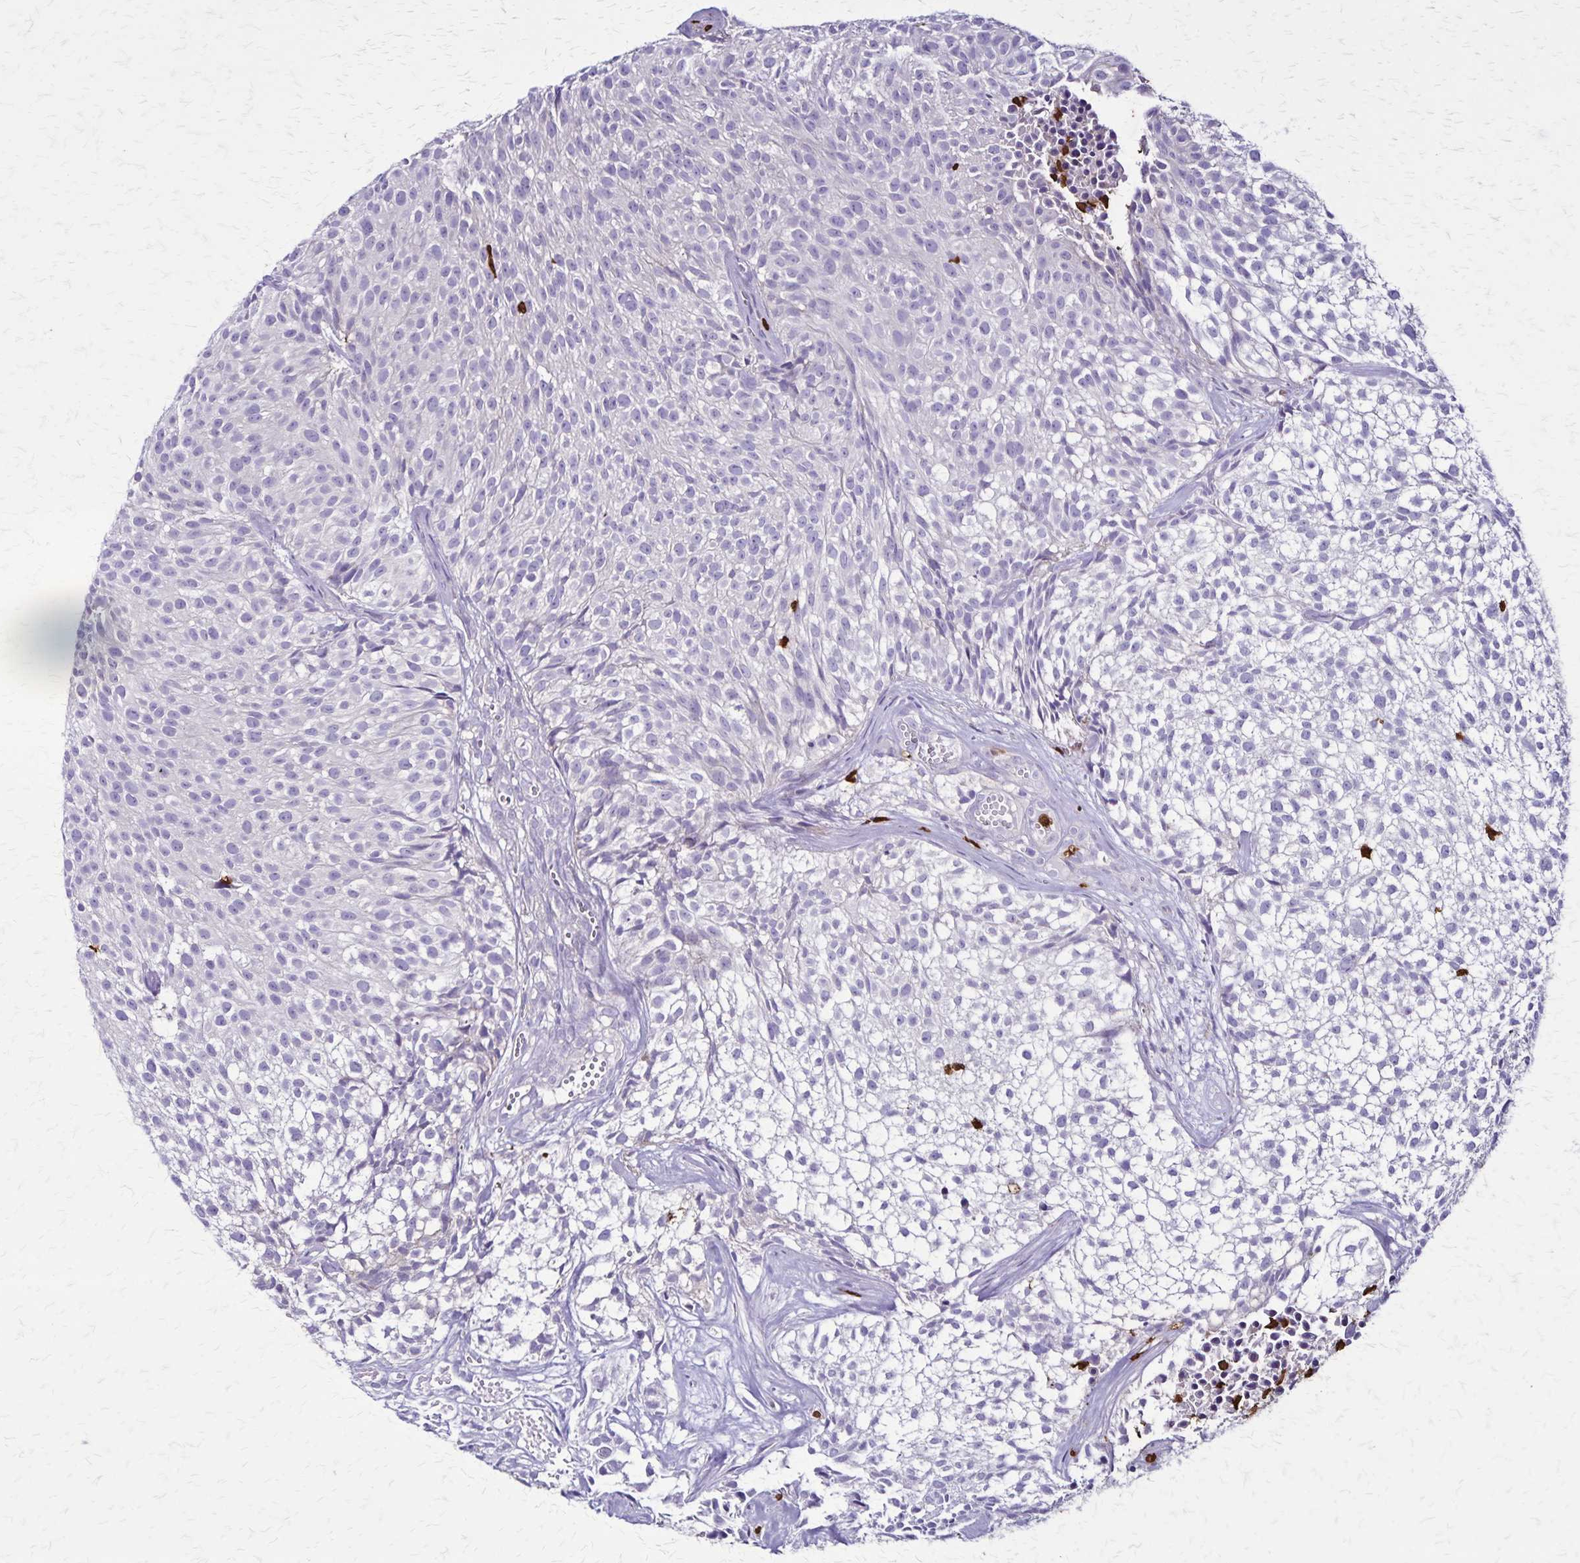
{"staining": {"intensity": "negative", "quantity": "none", "location": "none"}, "tissue": "urothelial cancer", "cell_type": "Tumor cells", "image_type": "cancer", "snomed": [{"axis": "morphology", "description": "Urothelial carcinoma, Low grade"}, {"axis": "topography", "description": "Urinary bladder"}], "caption": "Tumor cells show no significant protein positivity in low-grade urothelial carcinoma.", "gene": "ULBP3", "patient": {"sex": "male", "age": 70}}